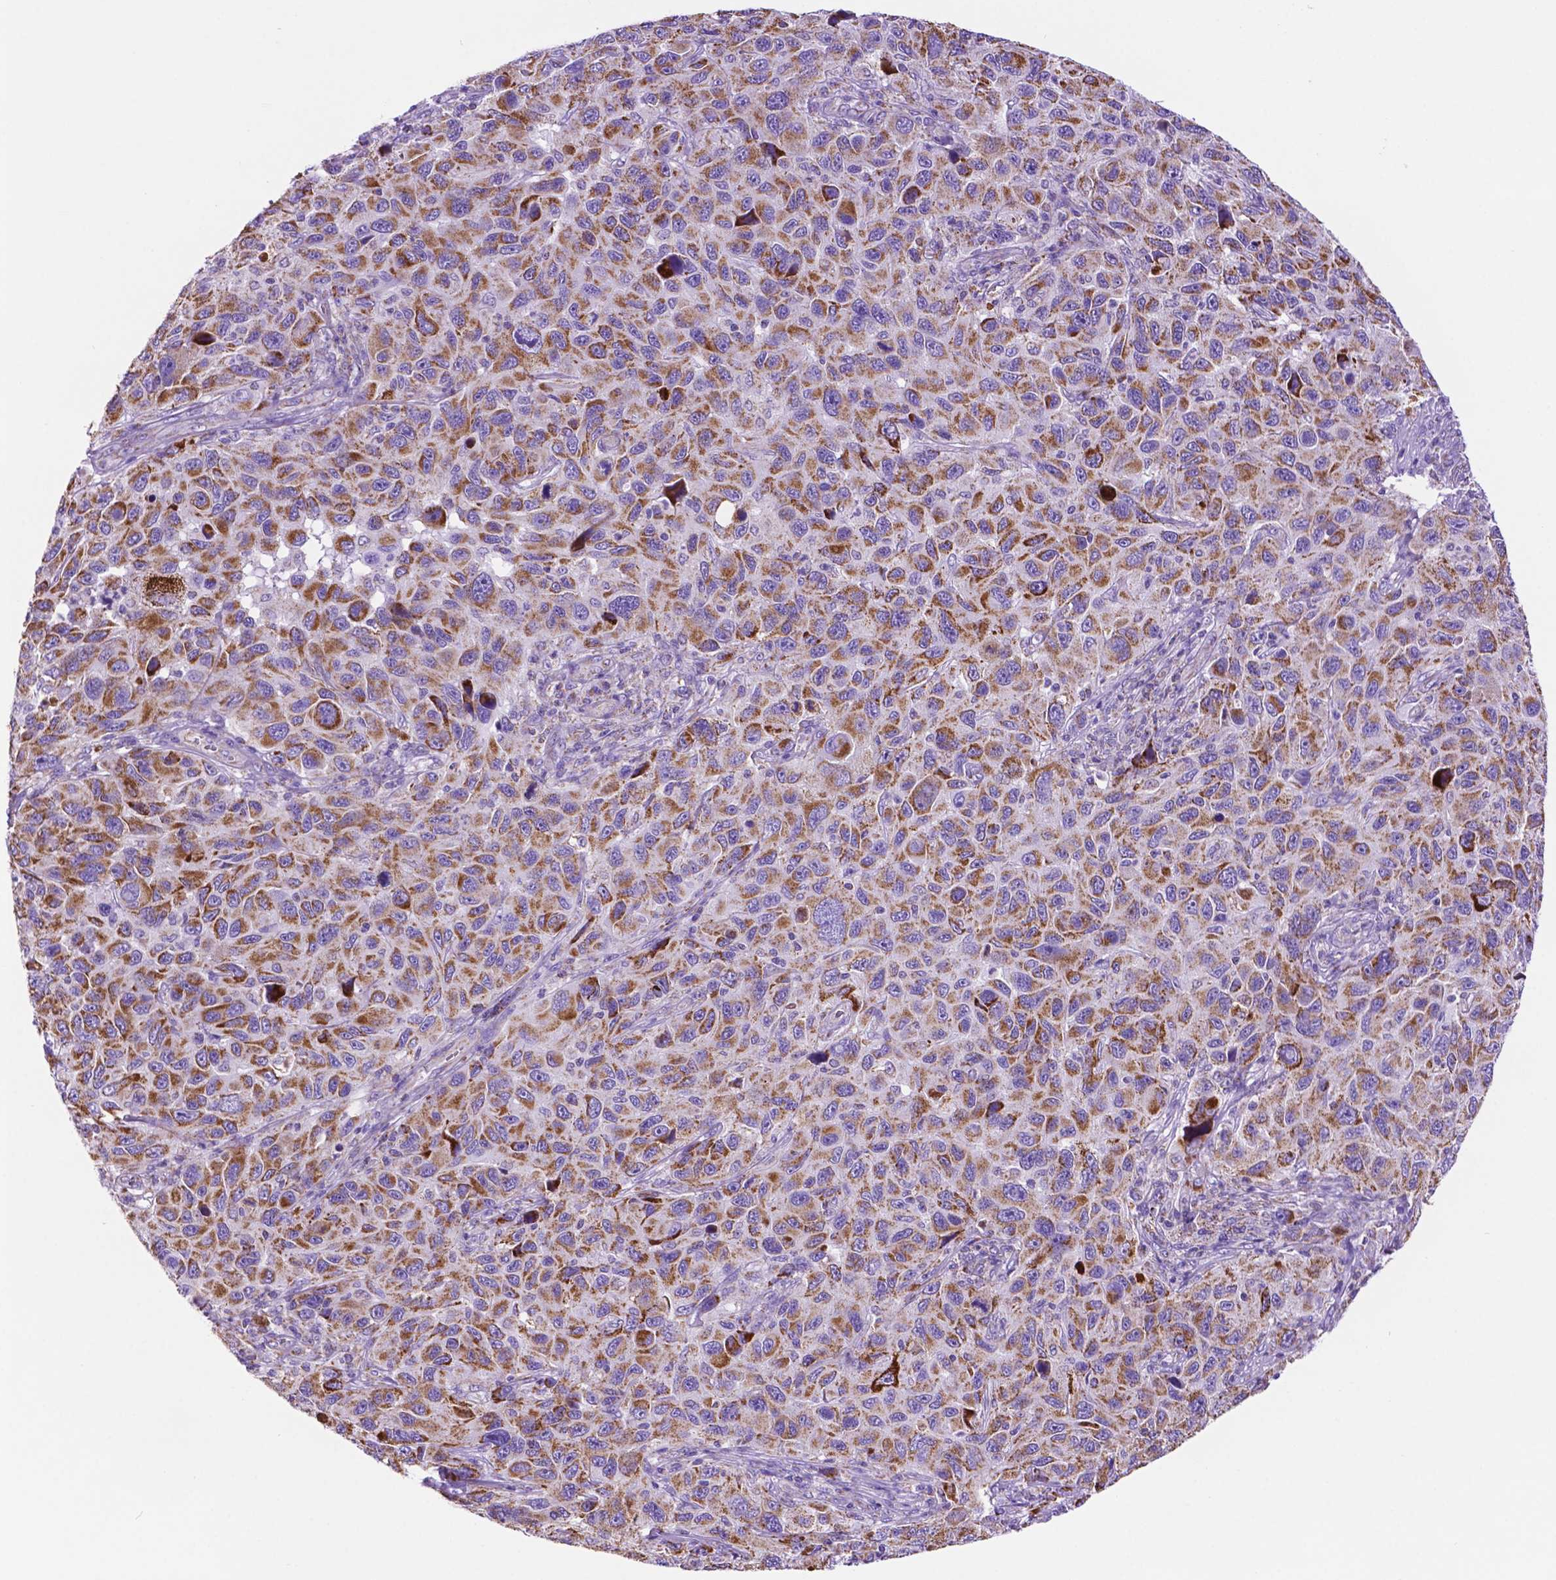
{"staining": {"intensity": "moderate", "quantity": ">75%", "location": "cytoplasmic/membranous"}, "tissue": "melanoma", "cell_type": "Tumor cells", "image_type": "cancer", "snomed": [{"axis": "morphology", "description": "Malignant melanoma, NOS"}, {"axis": "topography", "description": "Skin"}], "caption": "High-magnification brightfield microscopy of melanoma stained with DAB (brown) and counterstained with hematoxylin (blue). tumor cells exhibit moderate cytoplasmic/membranous staining is seen in approximately>75% of cells.", "gene": "GDPD5", "patient": {"sex": "male", "age": 53}}